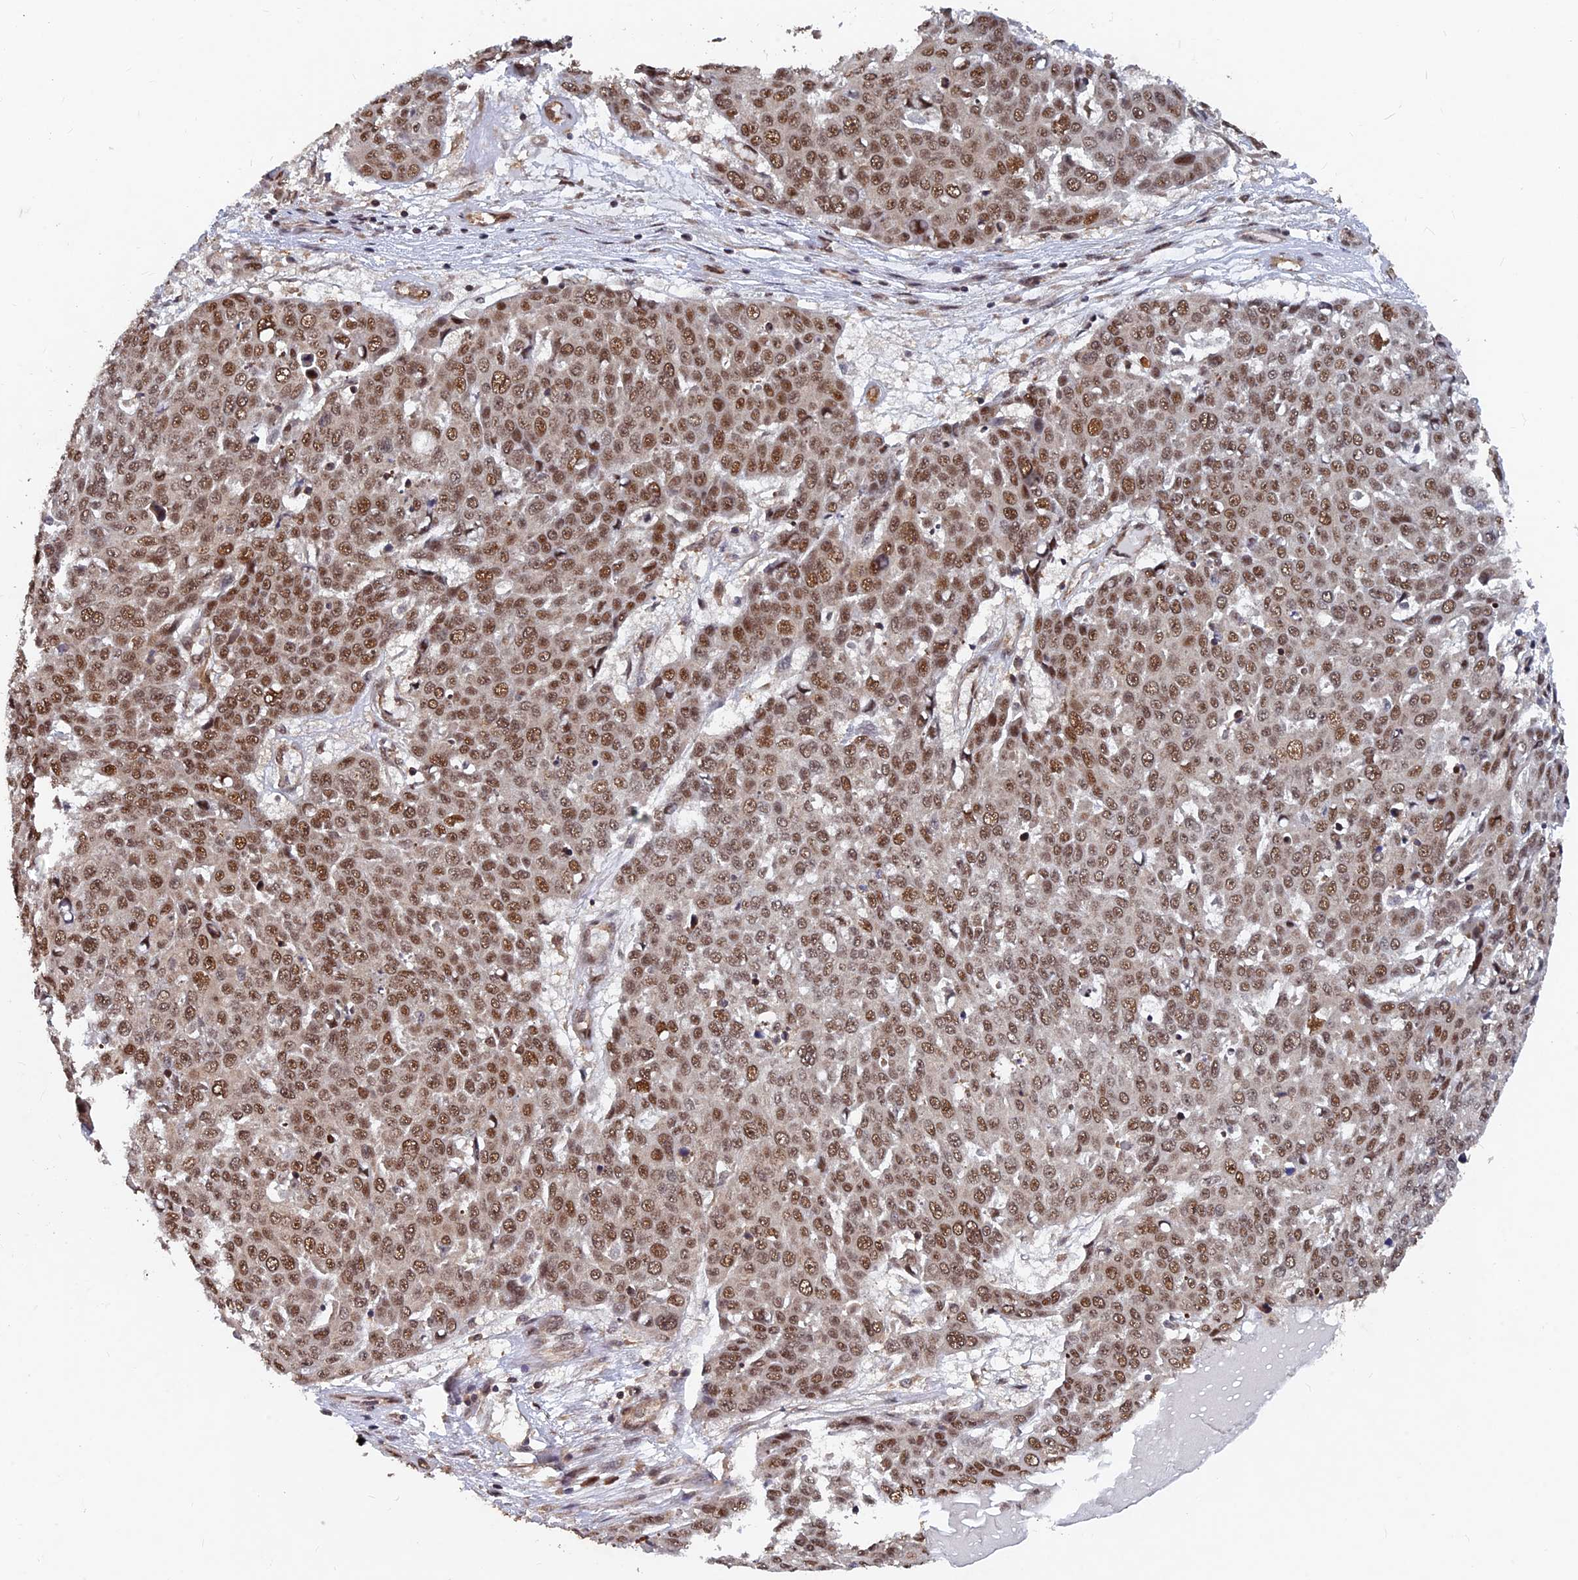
{"staining": {"intensity": "moderate", "quantity": ">75%", "location": "nuclear"}, "tissue": "skin cancer", "cell_type": "Tumor cells", "image_type": "cancer", "snomed": [{"axis": "morphology", "description": "Squamous cell carcinoma, NOS"}, {"axis": "topography", "description": "Skin"}], "caption": "This micrograph displays skin cancer stained with immunohistochemistry (IHC) to label a protein in brown. The nuclear of tumor cells show moderate positivity for the protein. Nuclei are counter-stained blue.", "gene": "FAM53C", "patient": {"sex": "male", "age": 71}}